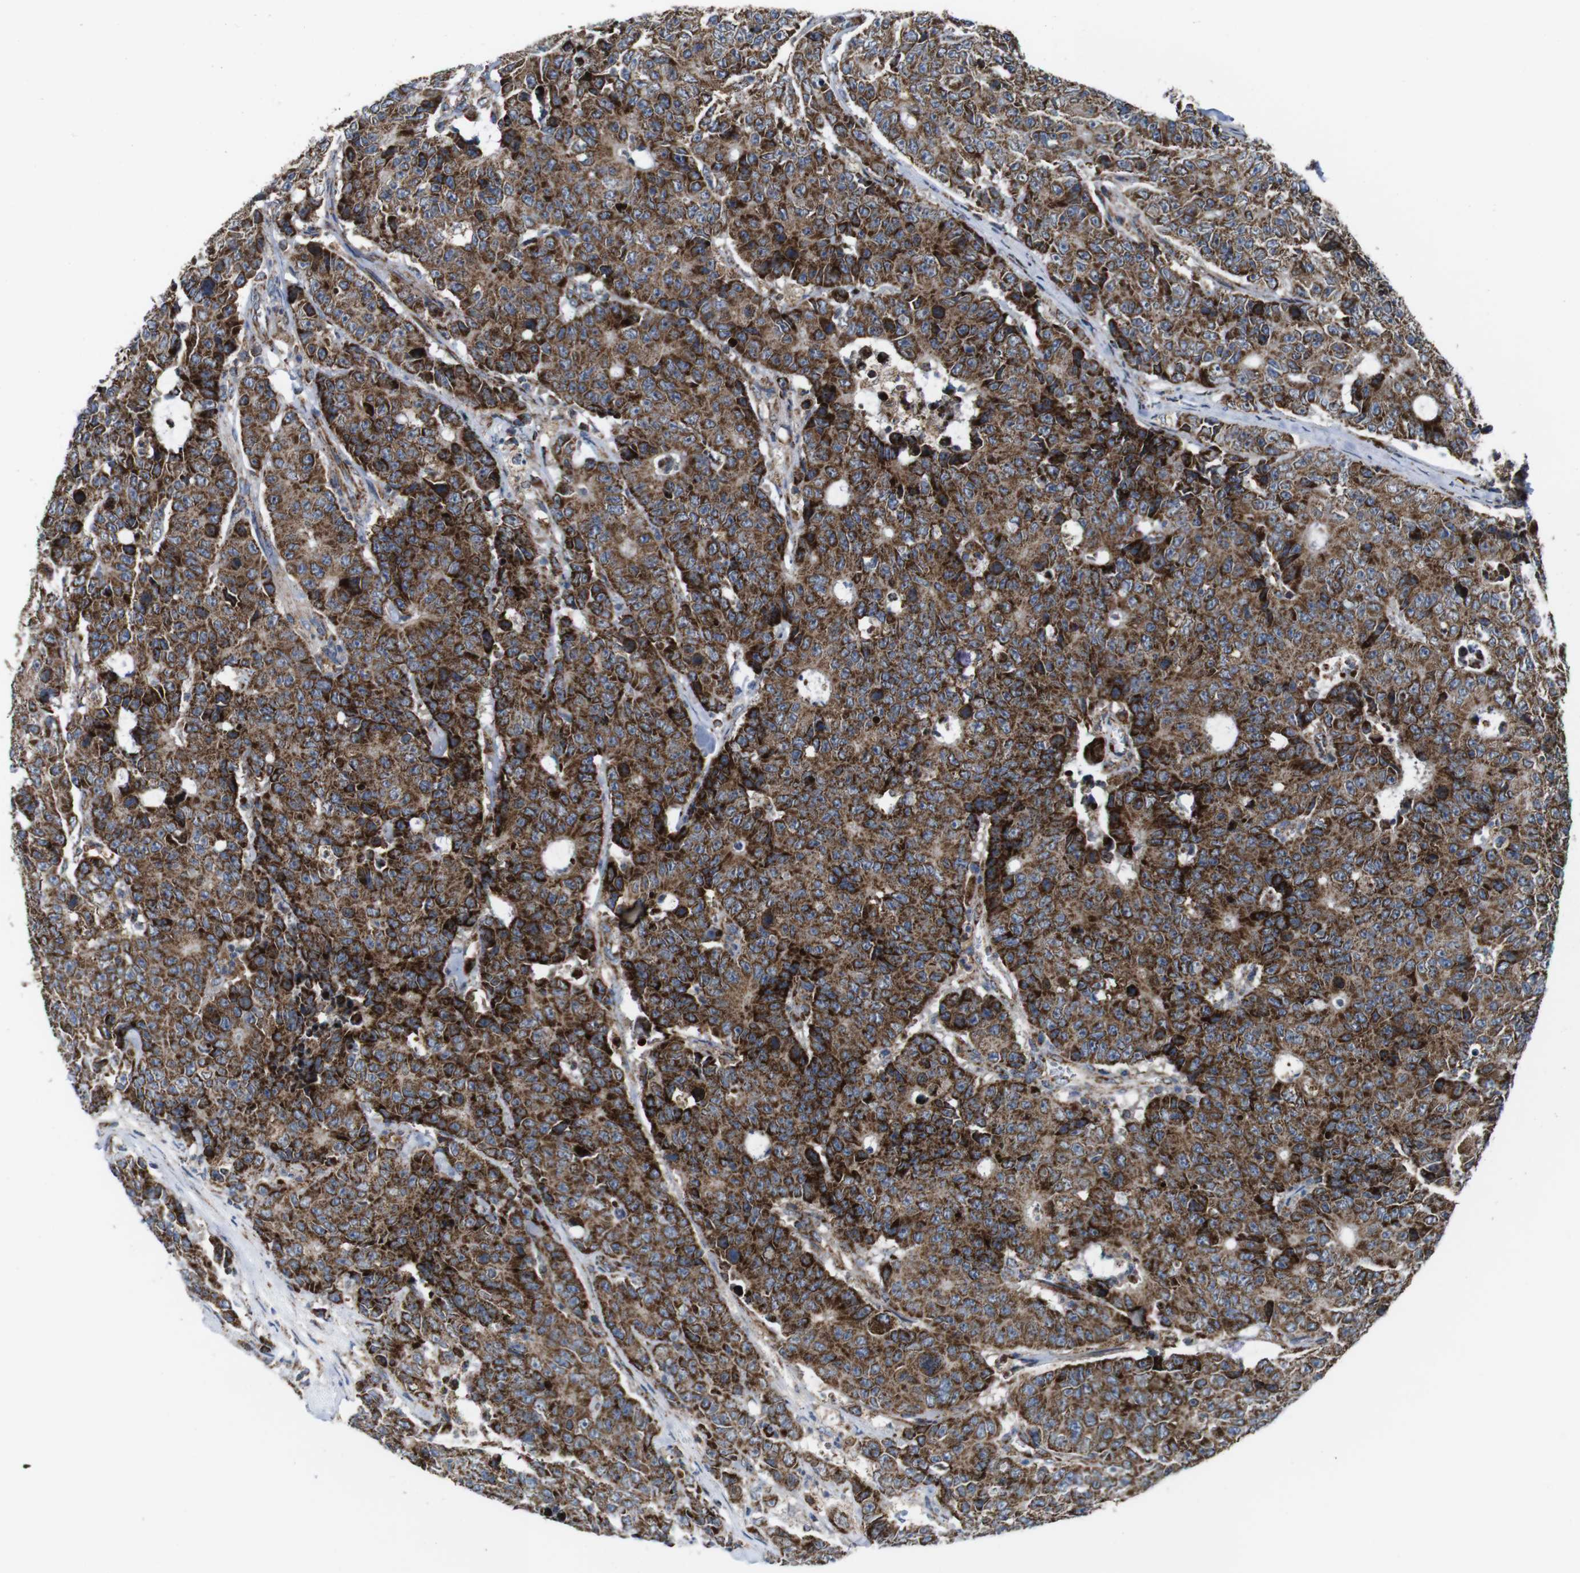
{"staining": {"intensity": "strong", "quantity": "25%-75%", "location": "cytoplasmic/membranous"}, "tissue": "colorectal cancer", "cell_type": "Tumor cells", "image_type": "cancer", "snomed": [{"axis": "morphology", "description": "Adenocarcinoma, NOS"}, {"axis": "topography", "description": "Colon"}], "caption": "Immunohistochemical staining of human colorectal cancer (adenocarcinoma) reveals high levels of strong cytoplasmic/membranous protein staining in about 25%-75% of tumor cells.", "gene": "HK1", "patient": {"sex": "female", "age": 86}}